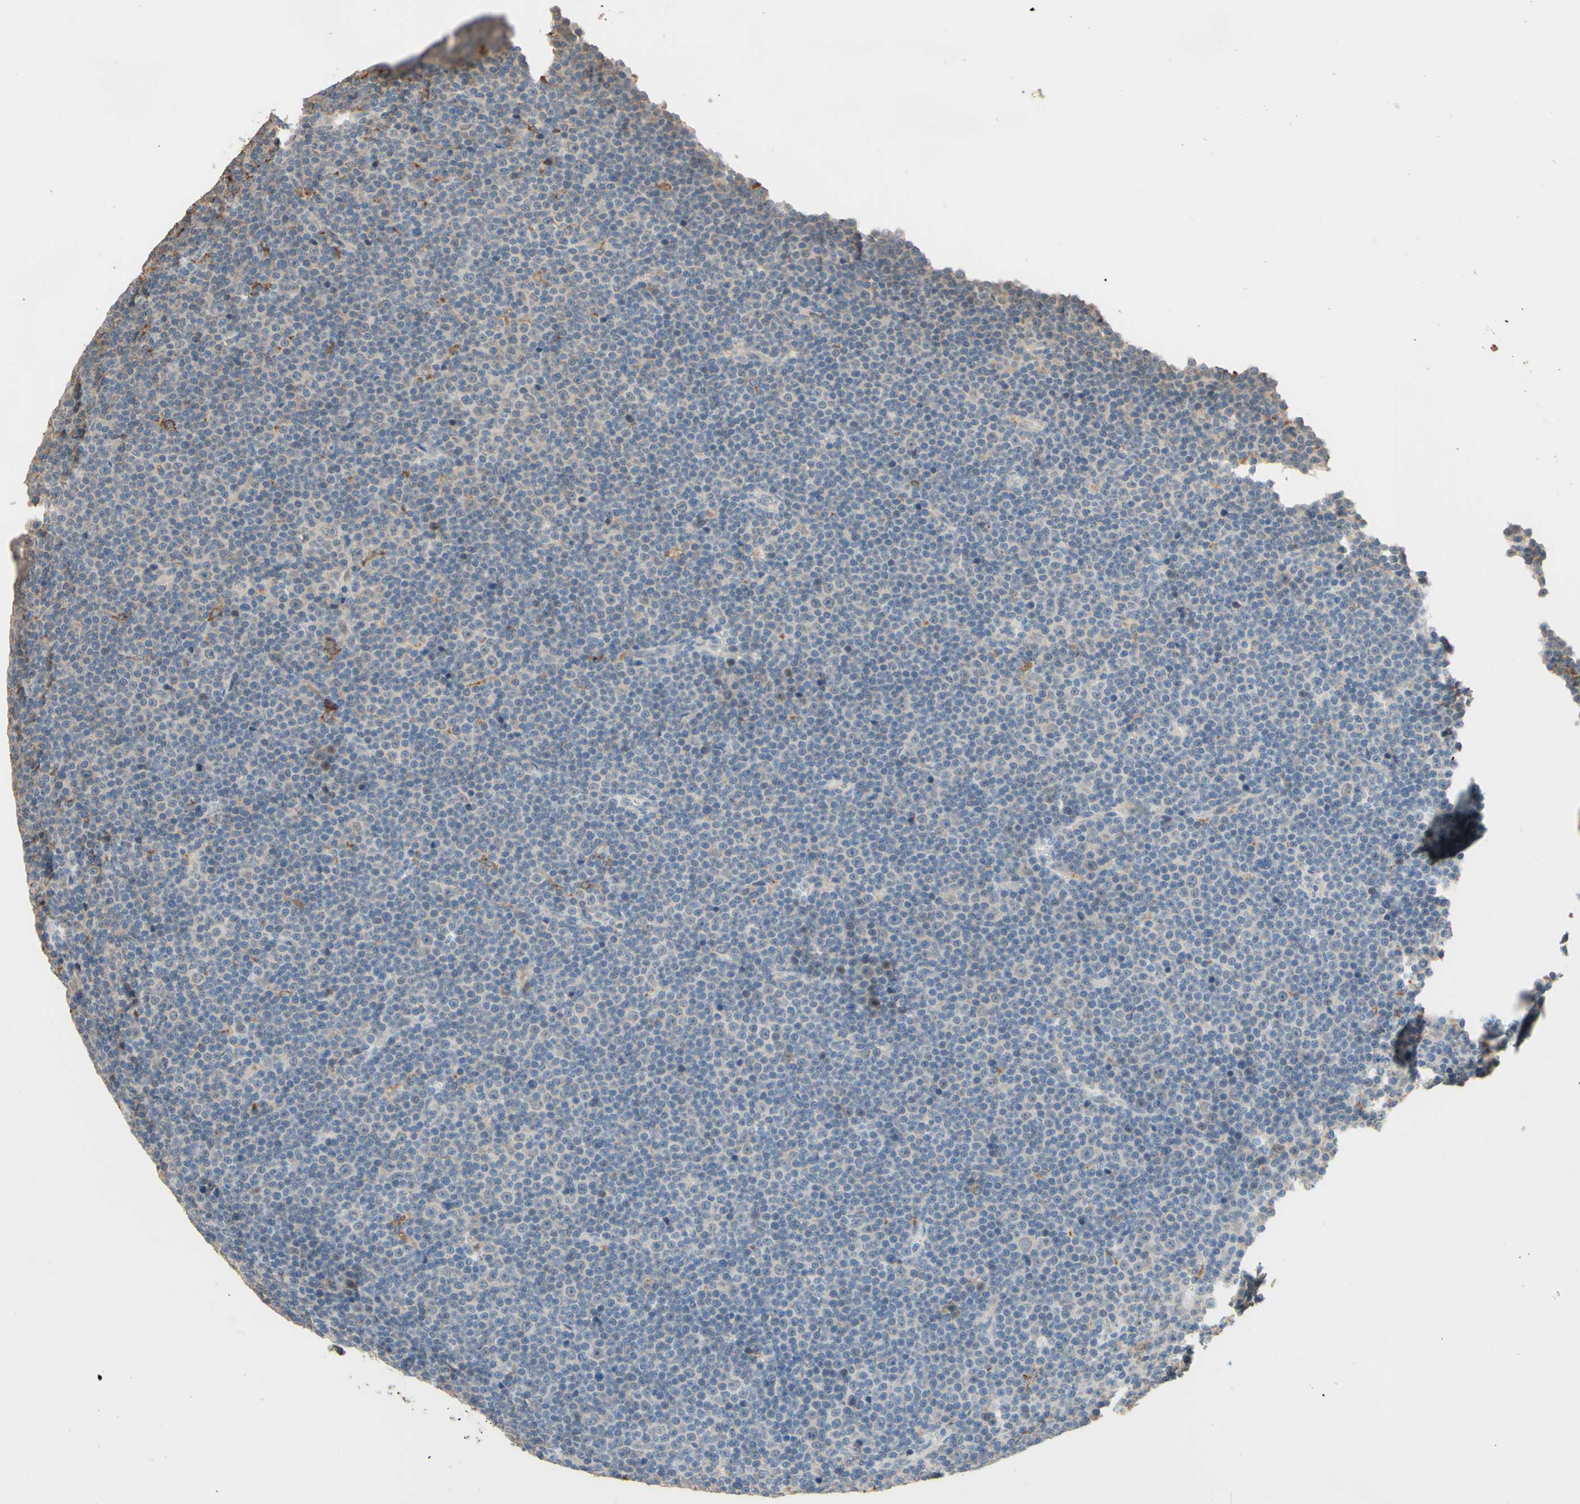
{"staining": {"intensity": "negative", "quantity": "none", "location": "none"}, "tissue": "lymphoma", "cell_type": "Tumor cells", "image_type": "cancer", "snomed": [{"axis": "morphology", "description": "Malignant lymphoma, non-Hodgkin's type, Low grade"}, {"axis": "topography", "description": "Lymph node"}], "caption": "This is a histopathology image of immunohistochemistry (IHC) staining of lymphoma, which shows no expression in tumor cells. The staining is performed using DAB brown chromogen with nuclei counter-stained in using hematoxylin.", "gene": "SMIM19", "patient": {"sex": "female", "age": 67}}